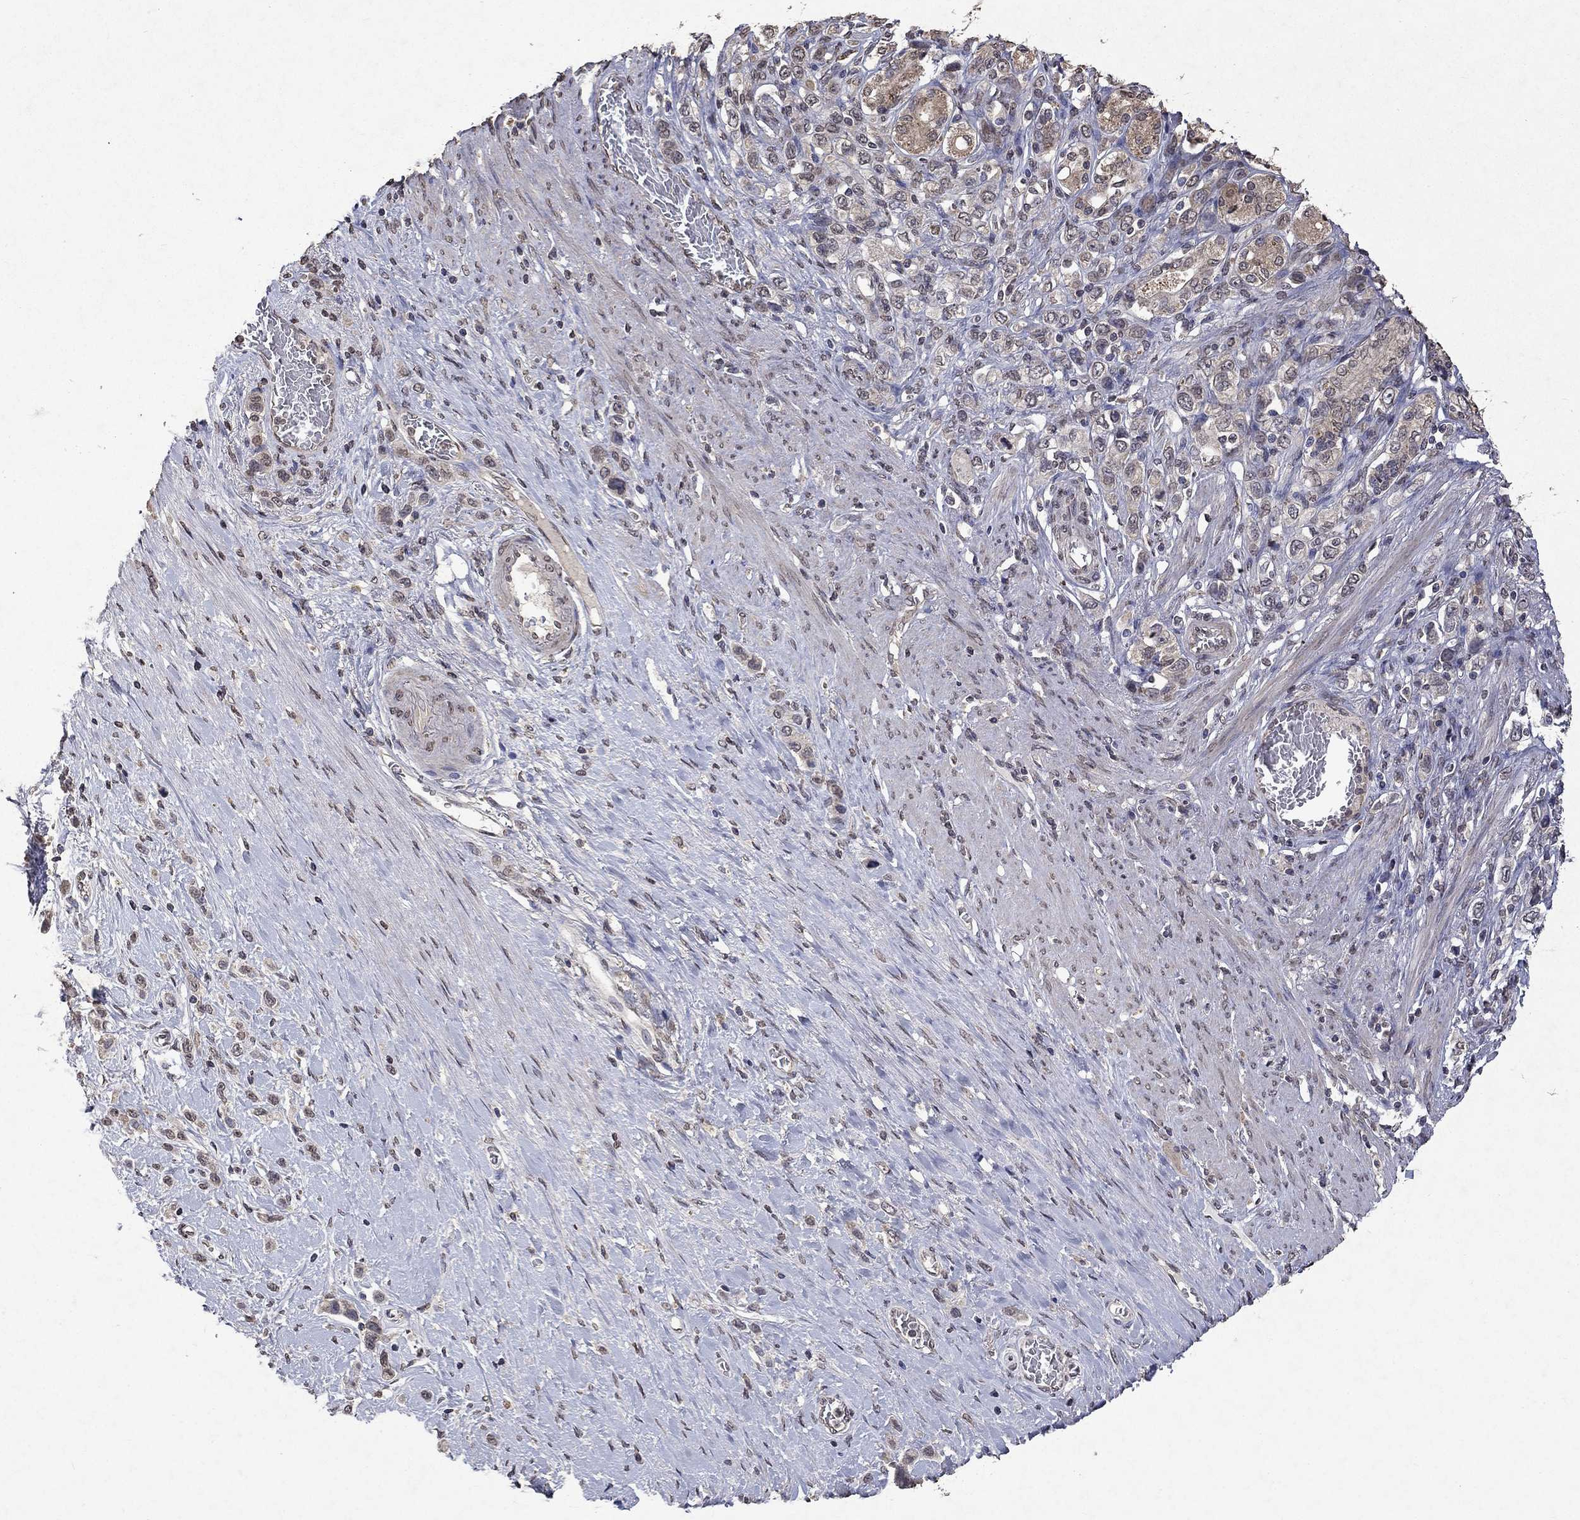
{"staining": {"intensity": "weak", "quantity": "25%-75%", "location": "cytoplasmic/membranous"}, "tissue": "stomach cancer", "cell_type": "Tumor cells", "image_type": "cancer", "snomed": [{"axis": "morphology", "description": "Normal tissue, NOS"}, {"axis": "morphology", "description": "Adenocarcinoma, NOS"}, {"axis": "morphology", "description": "Adenocarcinoma, High grade"}, {"axis": "topography", "description": "Stomach, upper"}, {"axis": "topography", "description": "Stomach"}], "caption": "This is an image of immunohistochemistry staining of stomach cancer, which shows weak positivity in the cytoplasmic/membranous of tumor cells.", "gene": "TTC38", "patient": {"sex": "female", "age": 65}}